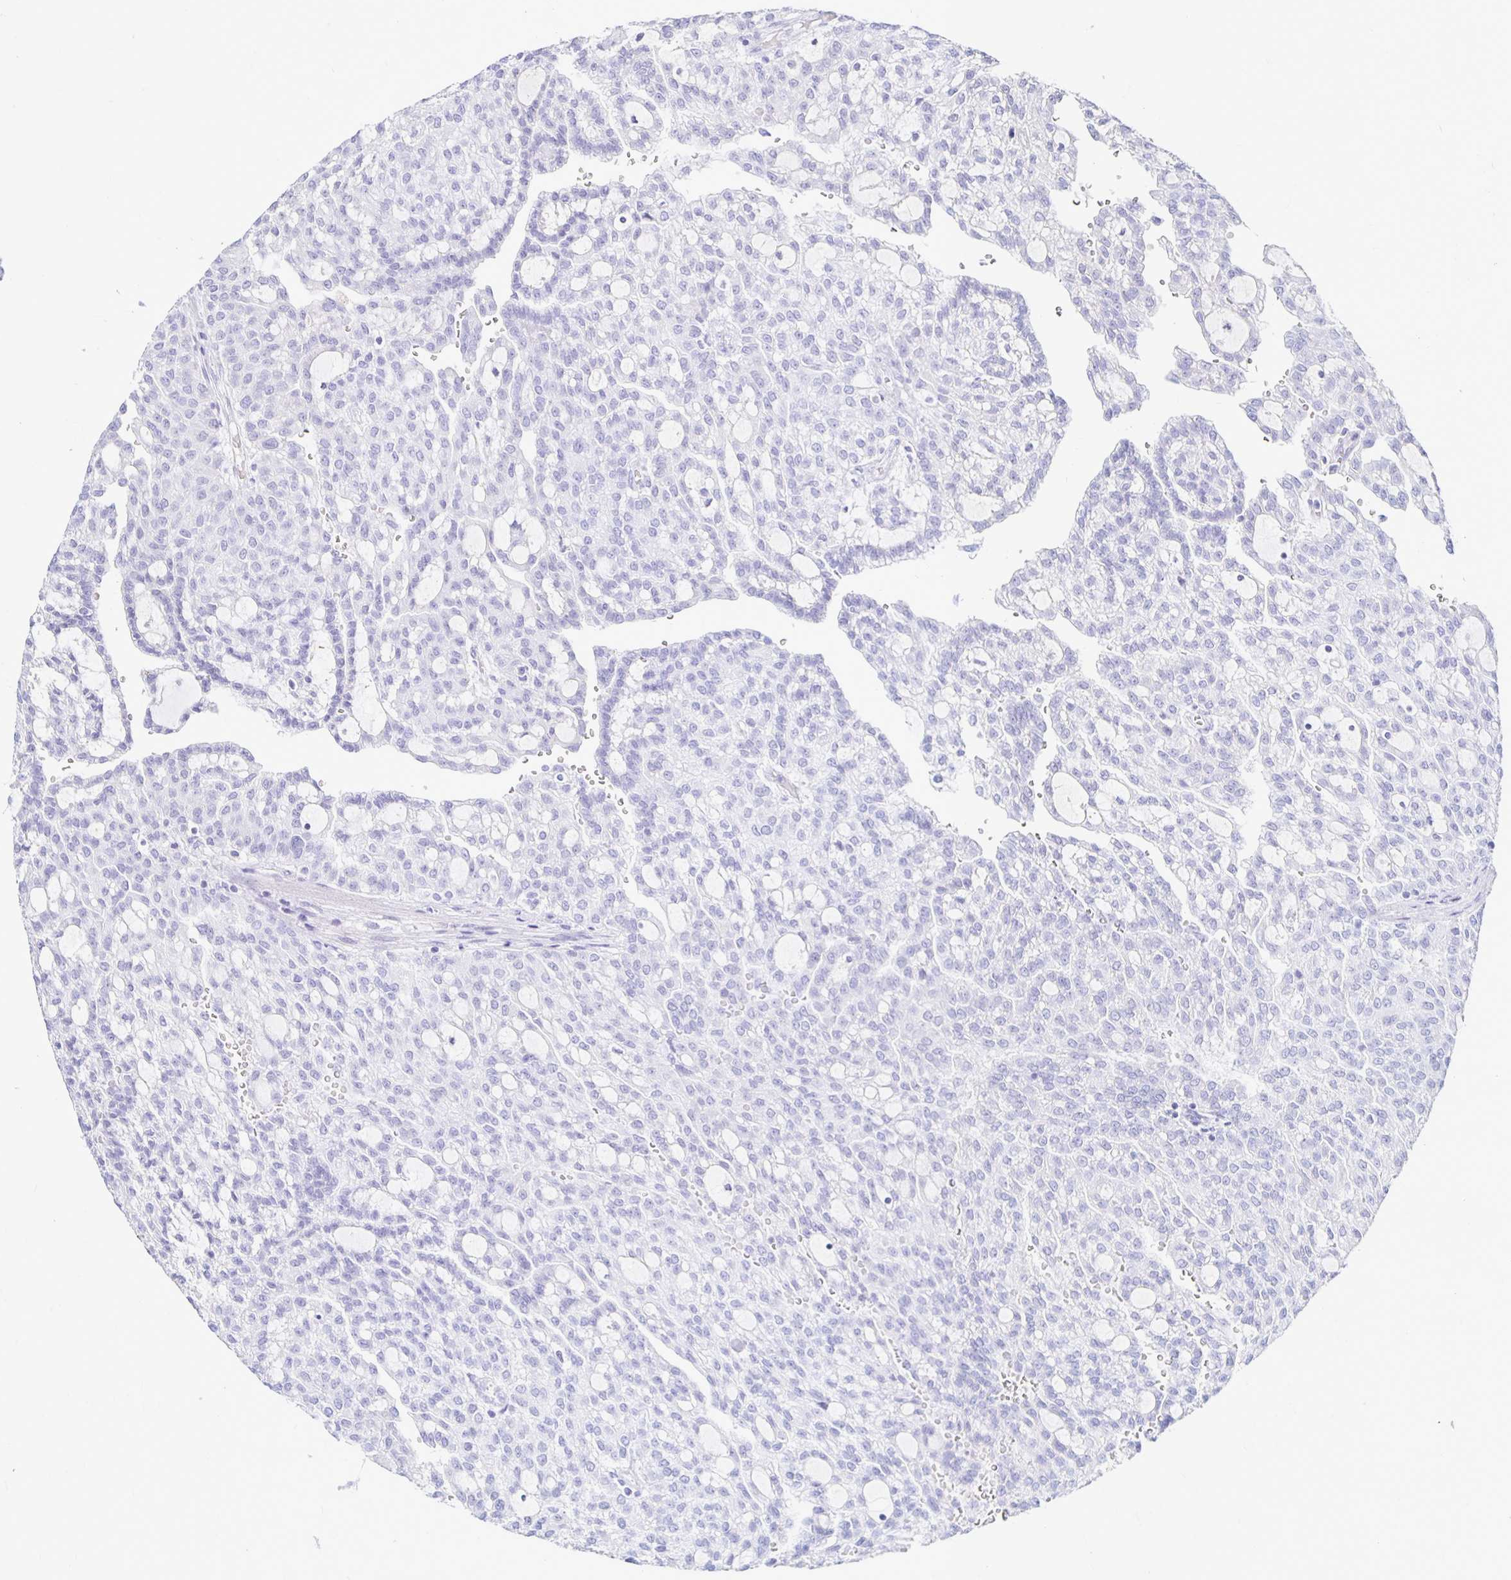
{"staining": {"intensity": "negative", "quantity": "none", "location": "none"}, "tissue": "renal cancer", "cell_type": "Tumor cells", "image_type": "cancer", "snomed": [{"axis": "morphology", "description": "Adenocarcinoma, NOS"}, {"axis": "topography", "description": "Kidney"}], "caption": "The image shows no staining of tumor cells in renal cancer.", "gene": "TIMP1", "patient": {"sex": "male", "age": 63}}